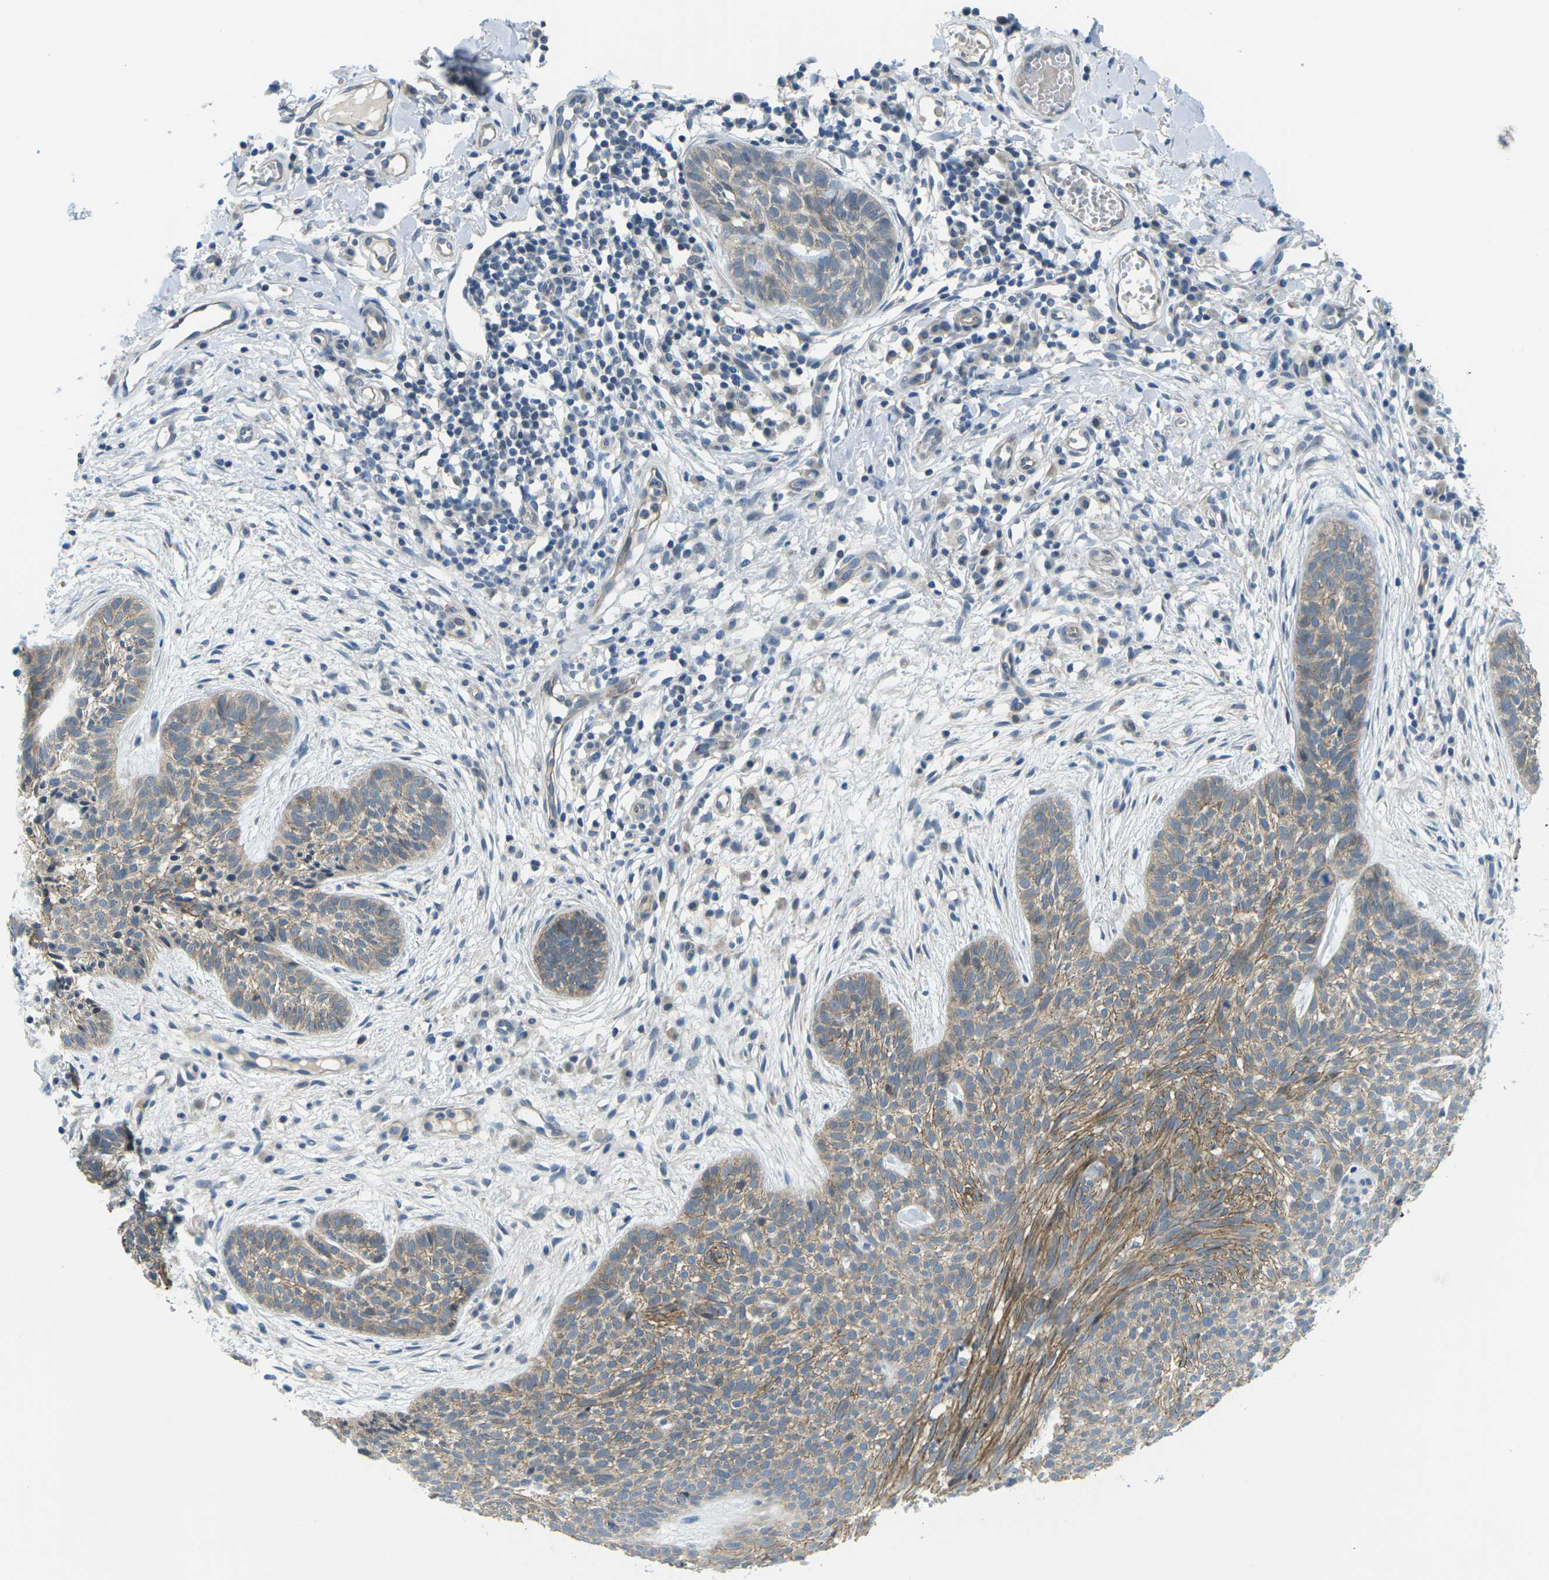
{"staining": {"intensity": "moderate", "quantity": ">75%", "location": "cytoplasmic/membranous"}, "tissue": "skin cancer", "cell_type": "Tumor cells", "image_type": "cancer", "snomed": [{"axis": "morphology", "description": "Basal cell carcinoma"}, {"axis": "topography", "description": "Skin"}], "caption": "Moderate cytoplasmic/membranous expression is identified in about >75% of tumor cells in skin cancer (basal cell carcinoma).", "gene": "CTNND1", "patient": {"sex": "female", "age": 59}}